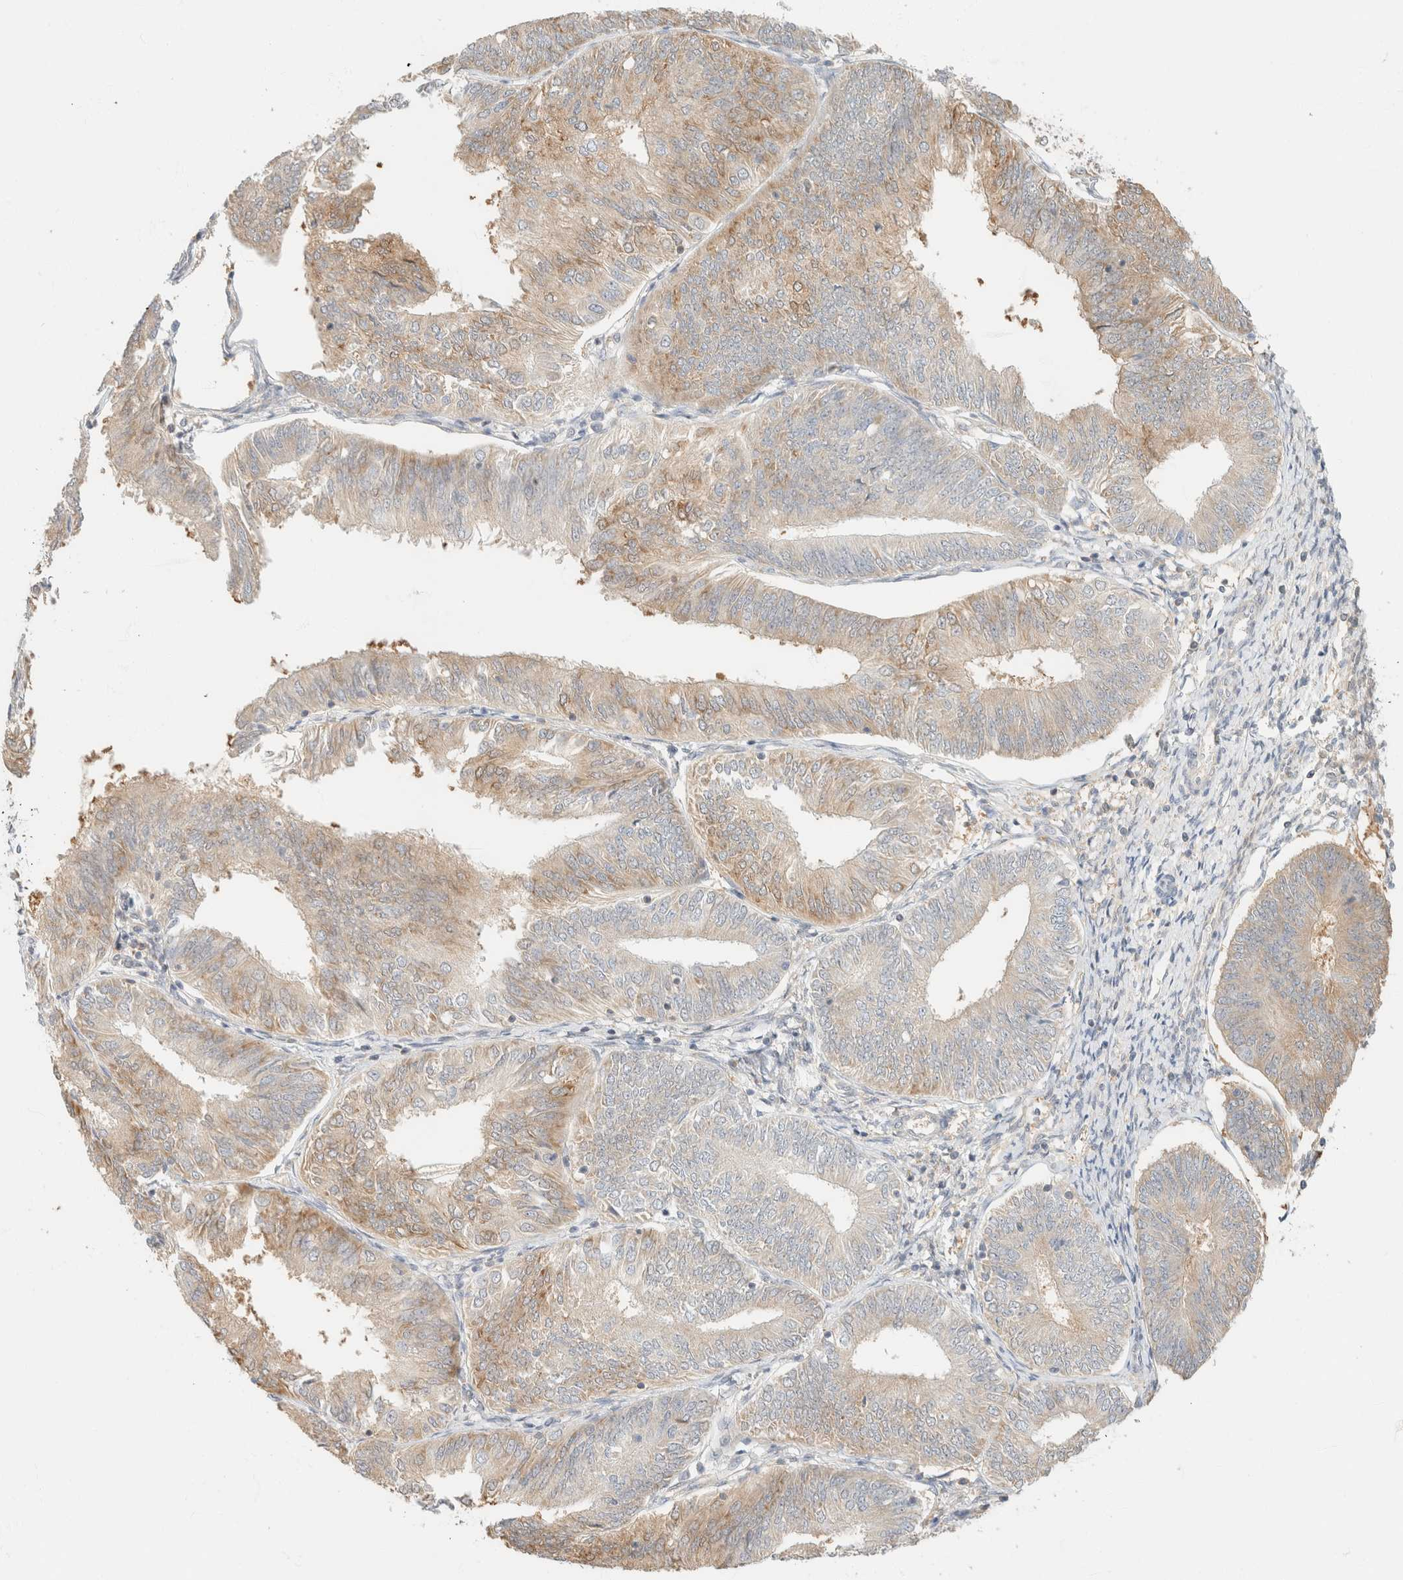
{"staining": {"intensity": "weak", "quantity": "25%-75%", "location": "cytoplasmic/membranous"}, "tissue": "endometrial cancer", "cell_type": "Tumor cells", "image_type": "cancer", "snomed": [{"axis": "morphology", "description": "Adenocarcinoma, NOS"}, {"axis": "topography", "description": "Endometrium"}], "caption": "The immunohistochemical stain highlights weak cytoplasmic/membranous expression in tumor cells of adenocarcinoma (endometrial) tissue.", "gene": "GPI", "patient": {"sex": "female", "age": 58}}